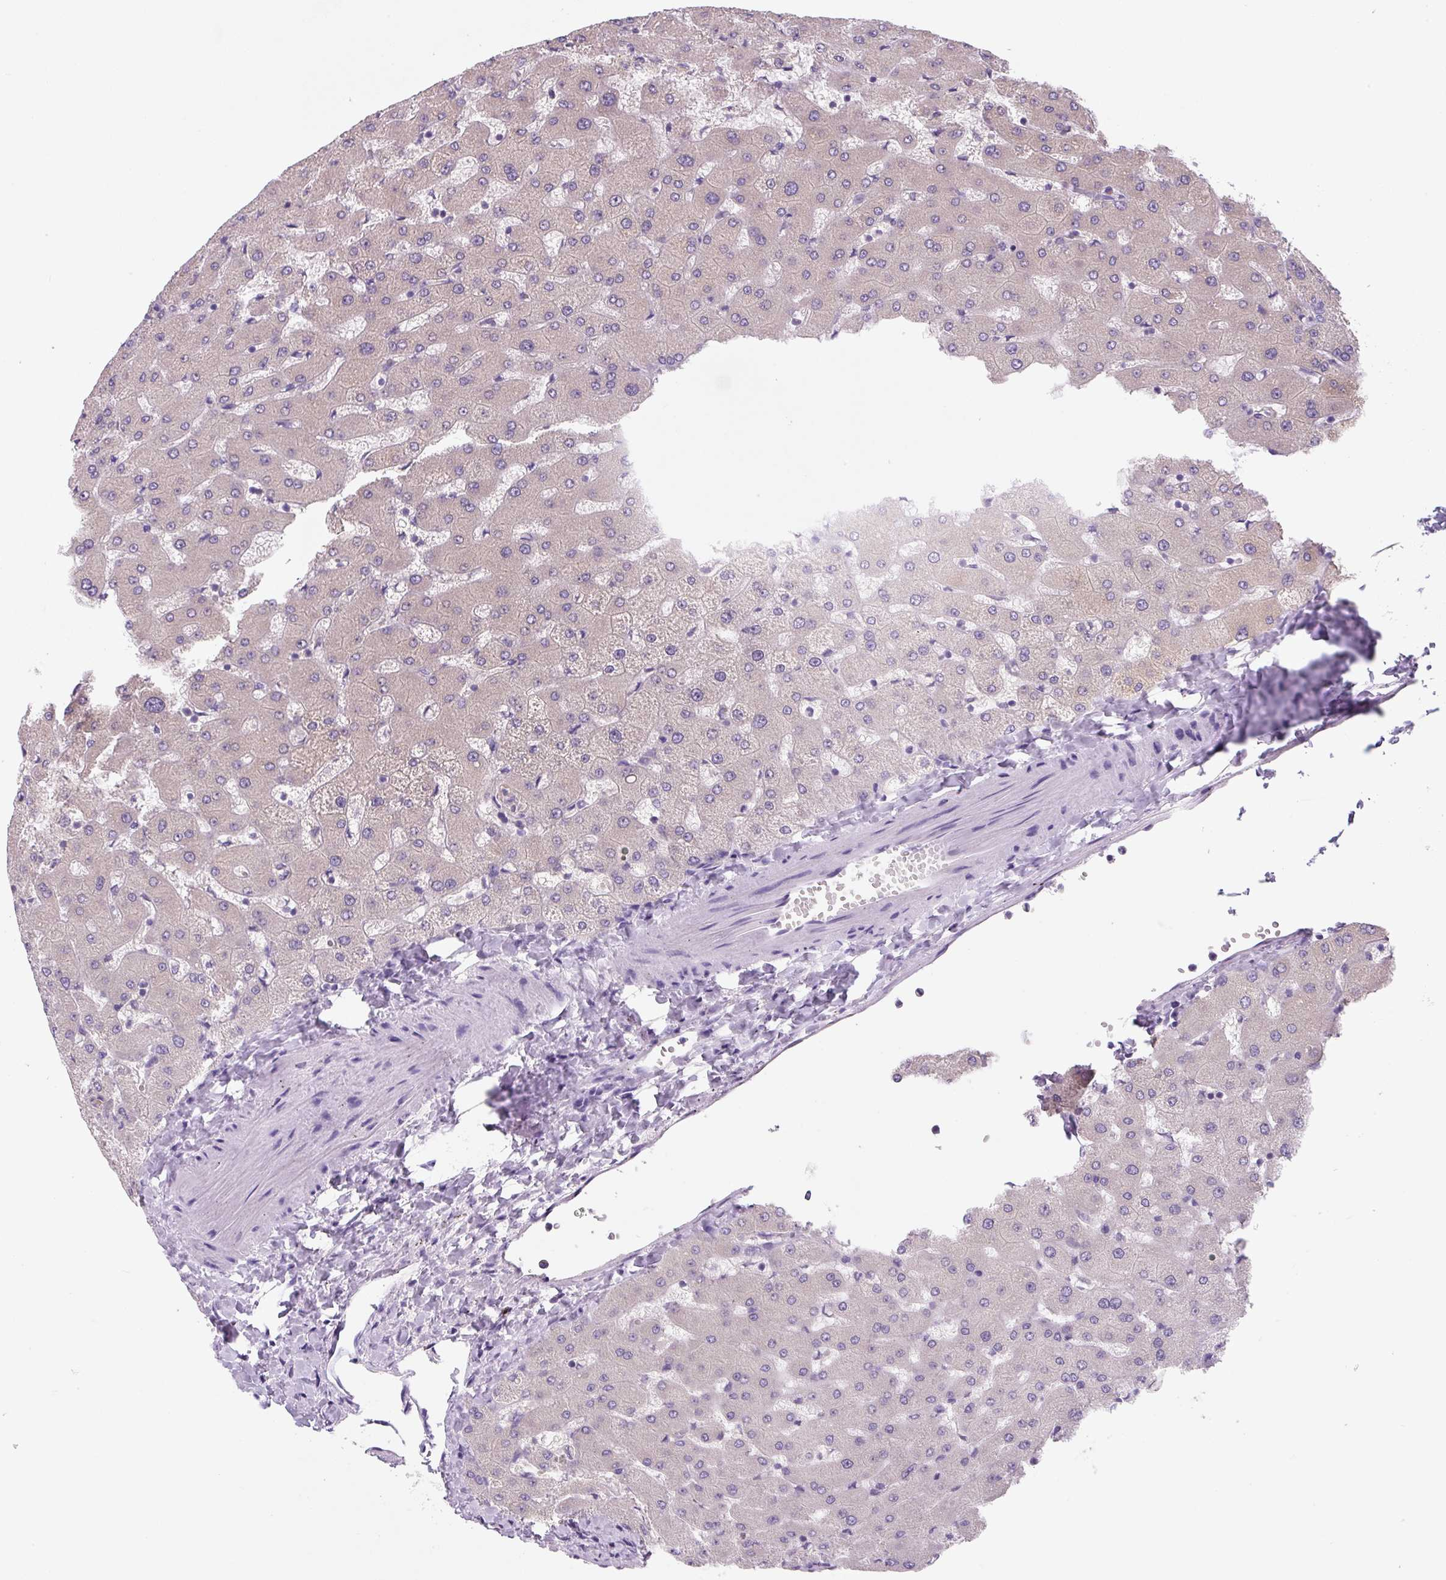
{"staining": {"intensity": "negative", "quantity": "none", "location": "none"}, "tissue": "liver", "cell_type": "Cholangiocytes", "image_type": "normal", "snomed": [{"axis": "morphology", "description": "Normal tissue, NOS"}, {"axis": "topography", "description": "Liver"}], "caption": "Cholangiocytes are negative for protein expression in normal human liver.", "gene": "FZD5", "patient": {"sex": "female", "age": 63}}